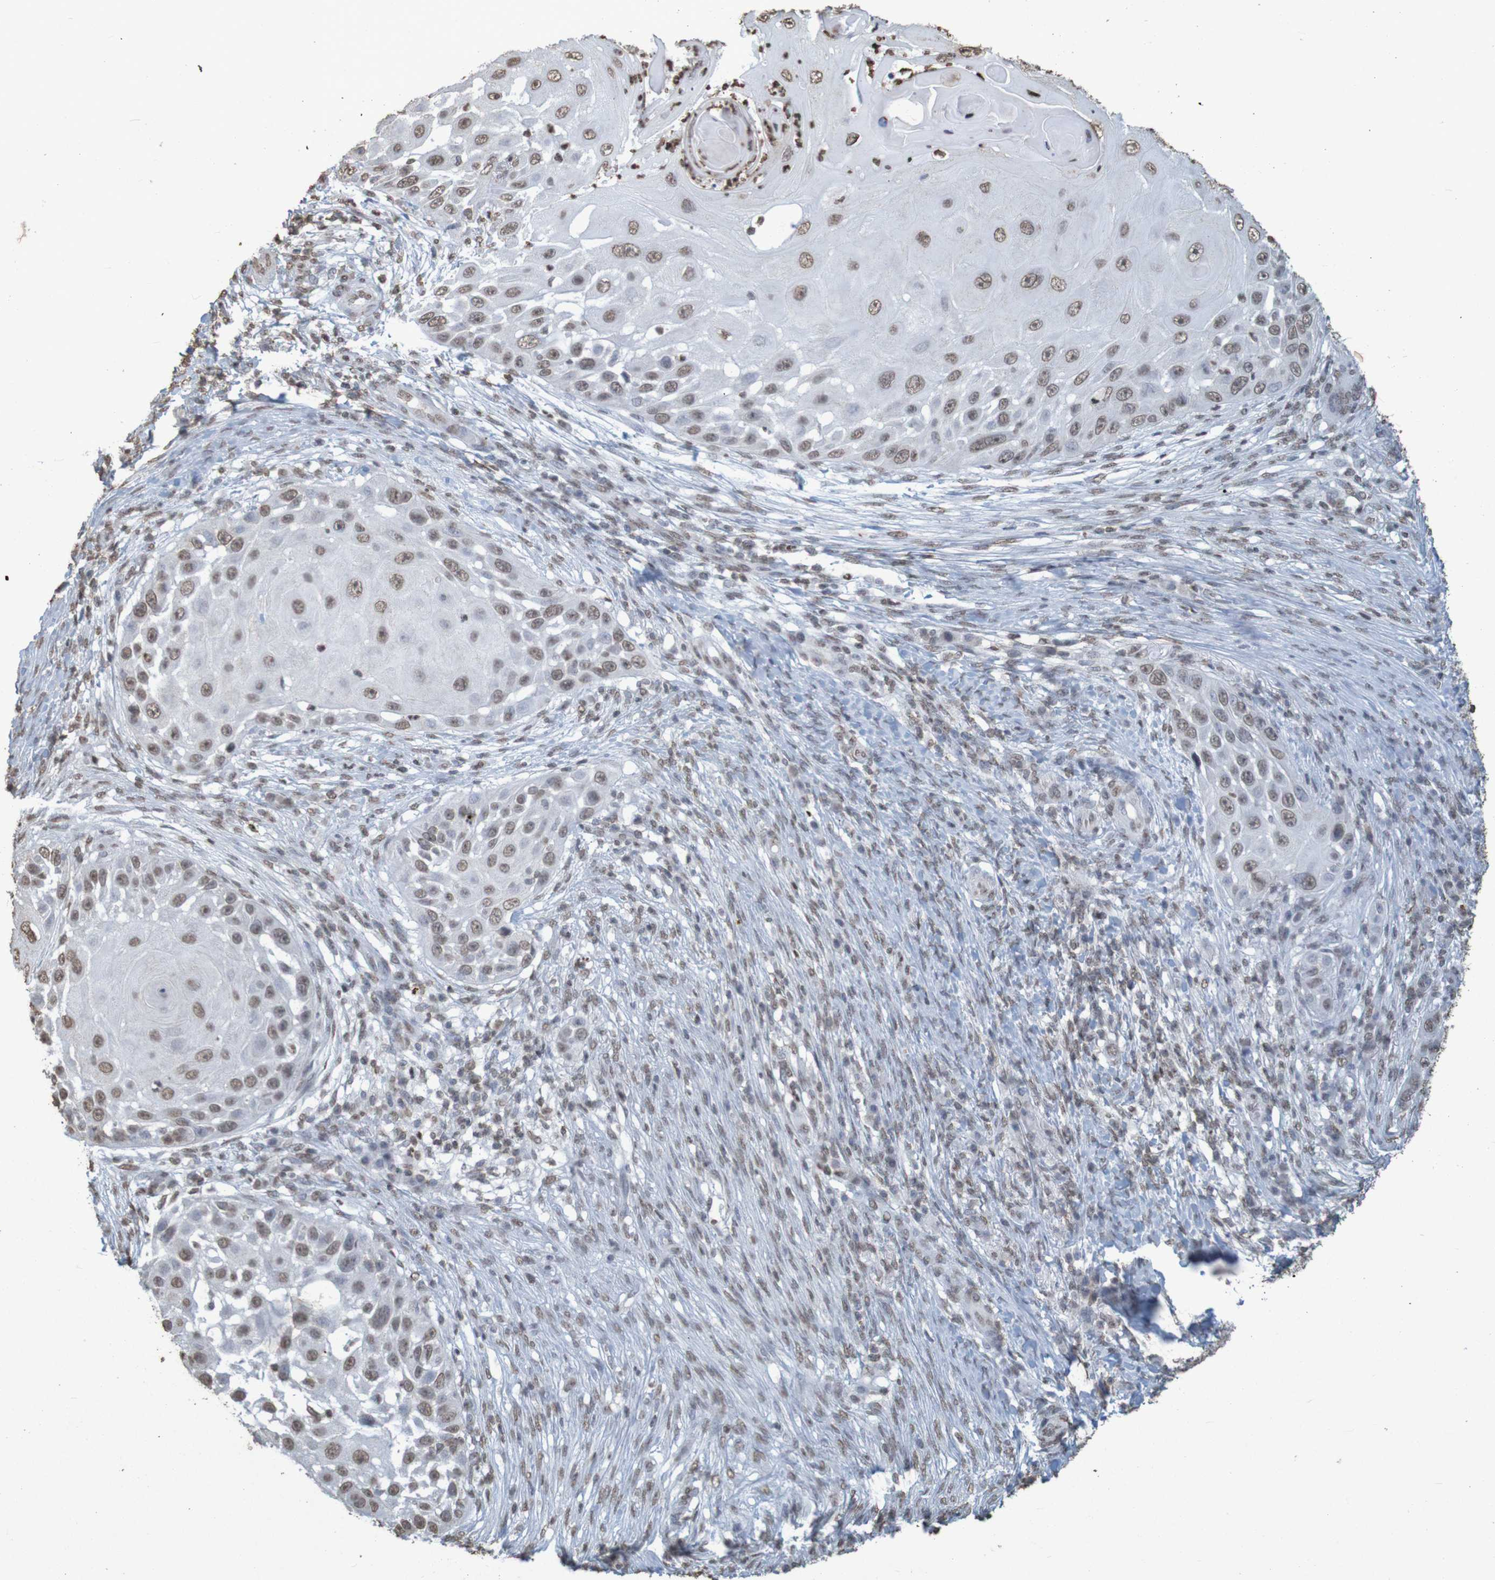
{"staining": {"intensity": "weak", "quantity": ">75%", "location": "nuclear"}, "tissue": "skin cancer", "cell_type": "Tumor cells", "image_type": "cancer", "snomed": [{"axis": "morphology", "description": "Squamous cell carcinoma, NOS"}, {"axis": "topography", "description": "Skin"}], "caption": "IHC micrograph of human skin cancer stained for a protein (brown), which displays low levels of weak nuclear expression in about >75% of tumor cells.", "gene": "GFI1", "patient": {"sex": "female", "age": 44}}